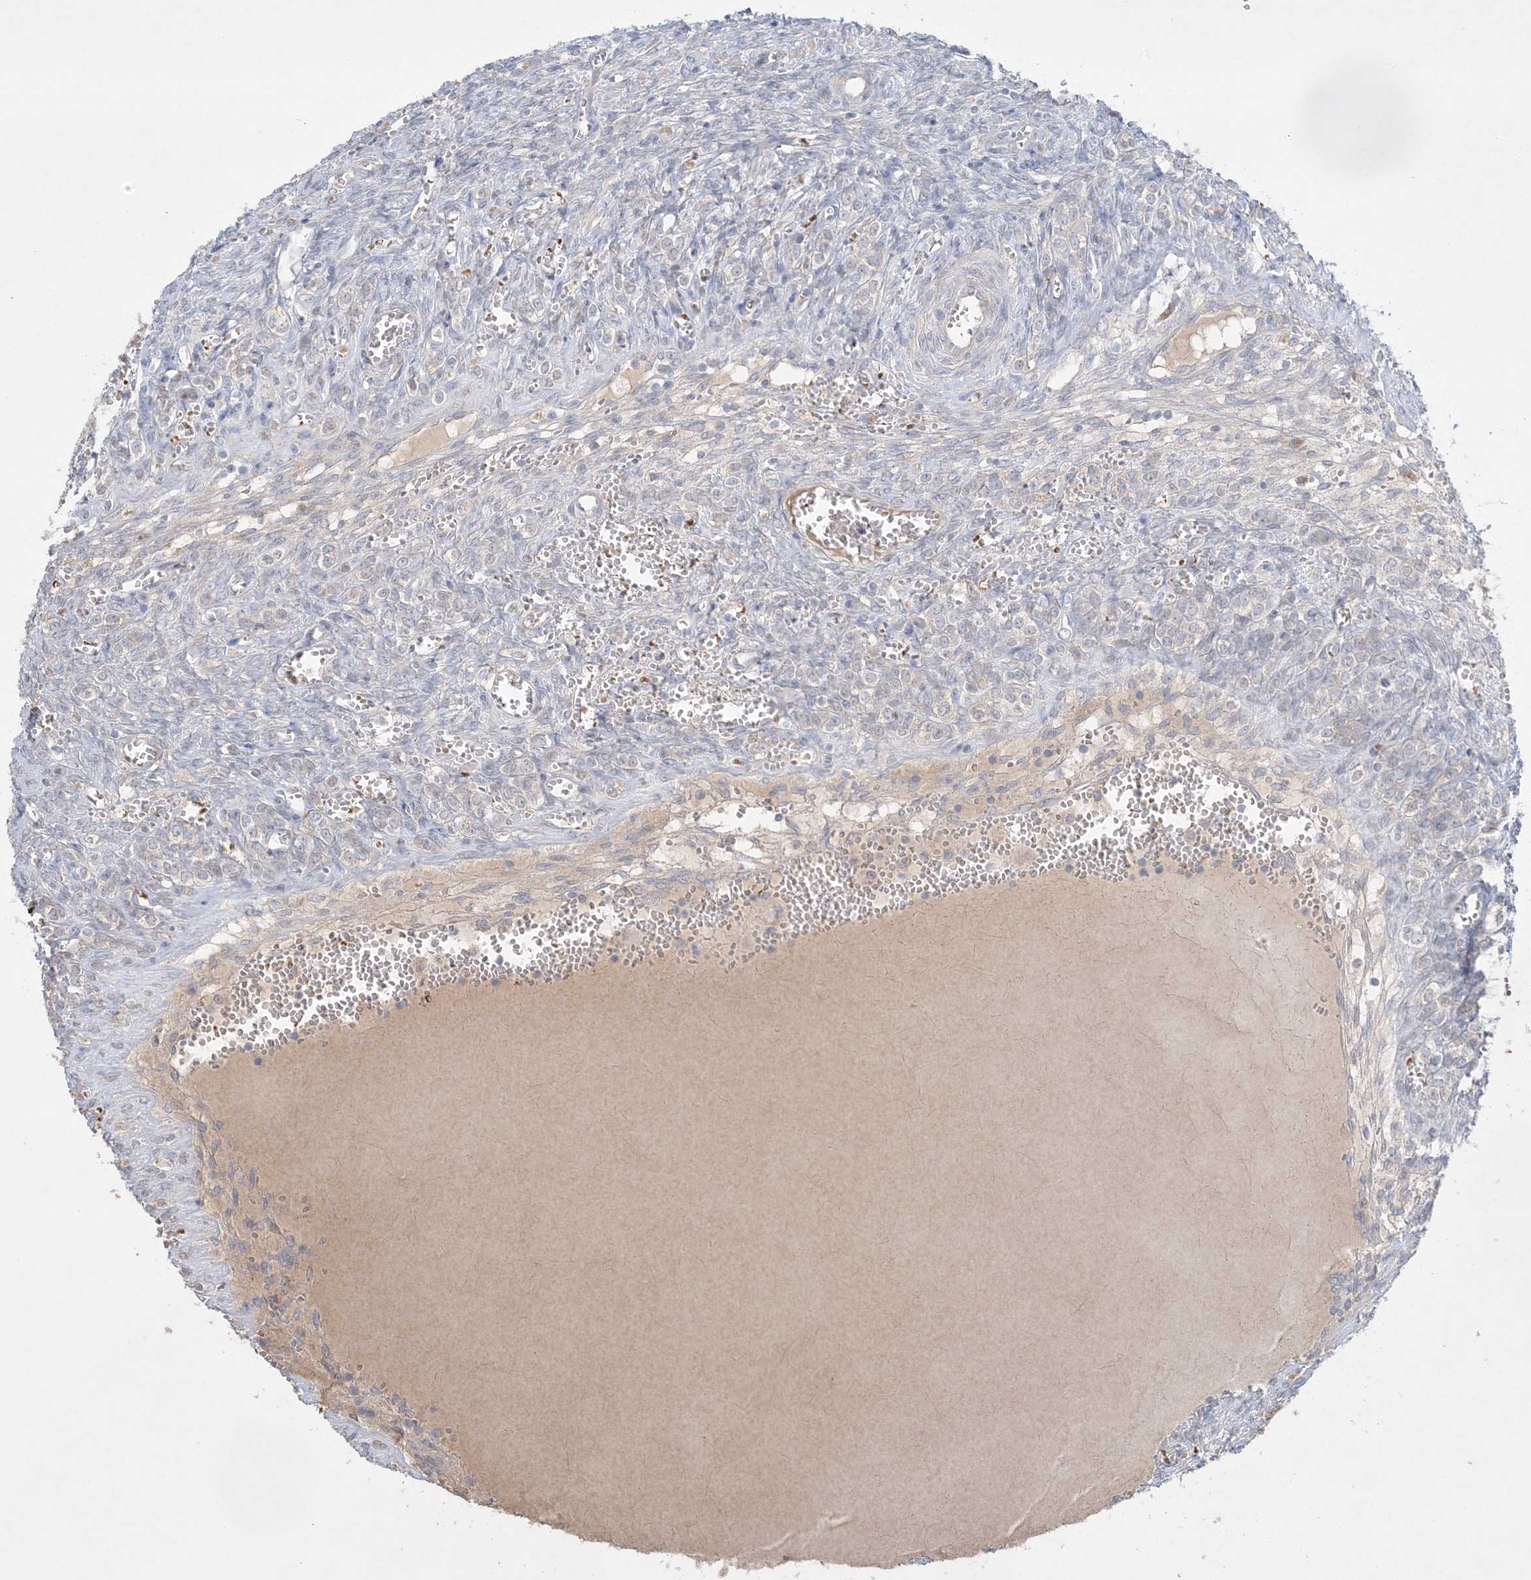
{"staining": {"intensity": "negative", "quantity": "none", "location": "none"}, "tissue": "ovary", "cell_type": "Ovarian stroma cells", "image_type": "normal", "snomed": [{"axis": "morphology", "description": "Normal tissue, NOS"}, {"axis": "topography", "description": "Ovary"}], "caption": "Immunohistochemistry (IHC) histopathology image of normal ovary stained for a protein (brown), which reveals no positivity in ovarian stroma cells.", "gene": "MMGT1", "patient": {"sex": "female", "age": 41}}